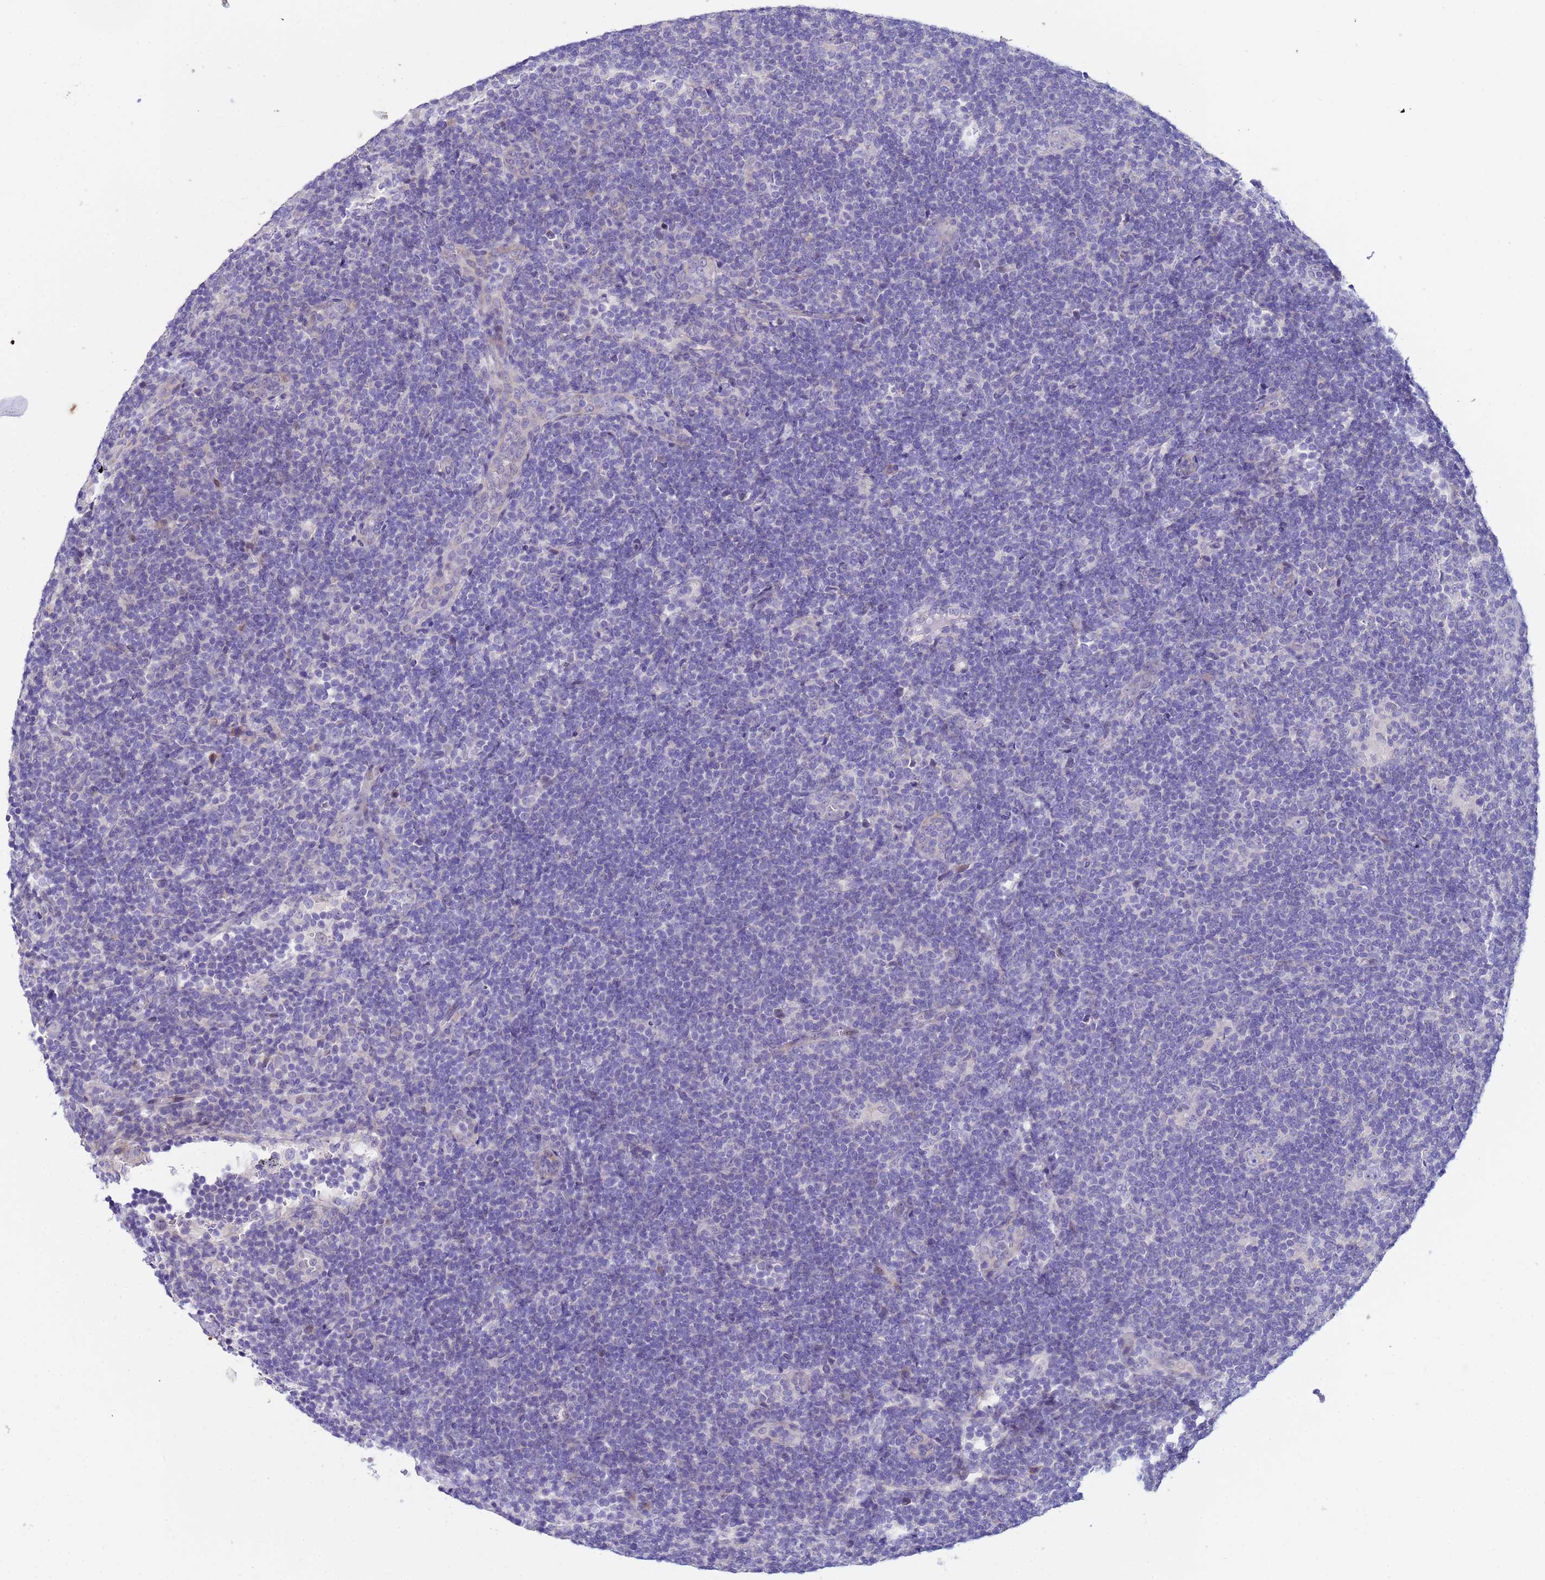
{"staining": {"intensity": "negative", "quantity": "none", "location": "none"}, "tissue": "lymphoma", "cell_type": "Tumor cells", "image_type": "cancer", "snomed": [{"axis": "morphology", "description": "Hodgkin's disease, NOS"}, {"axis": "topography", "description": "Lymph node"}], "caption": "Tumor cells show no significant expression in Hodgkin's disease.", "gene": "IGSF11", "patient": {"sex": "female", "age": 57}}